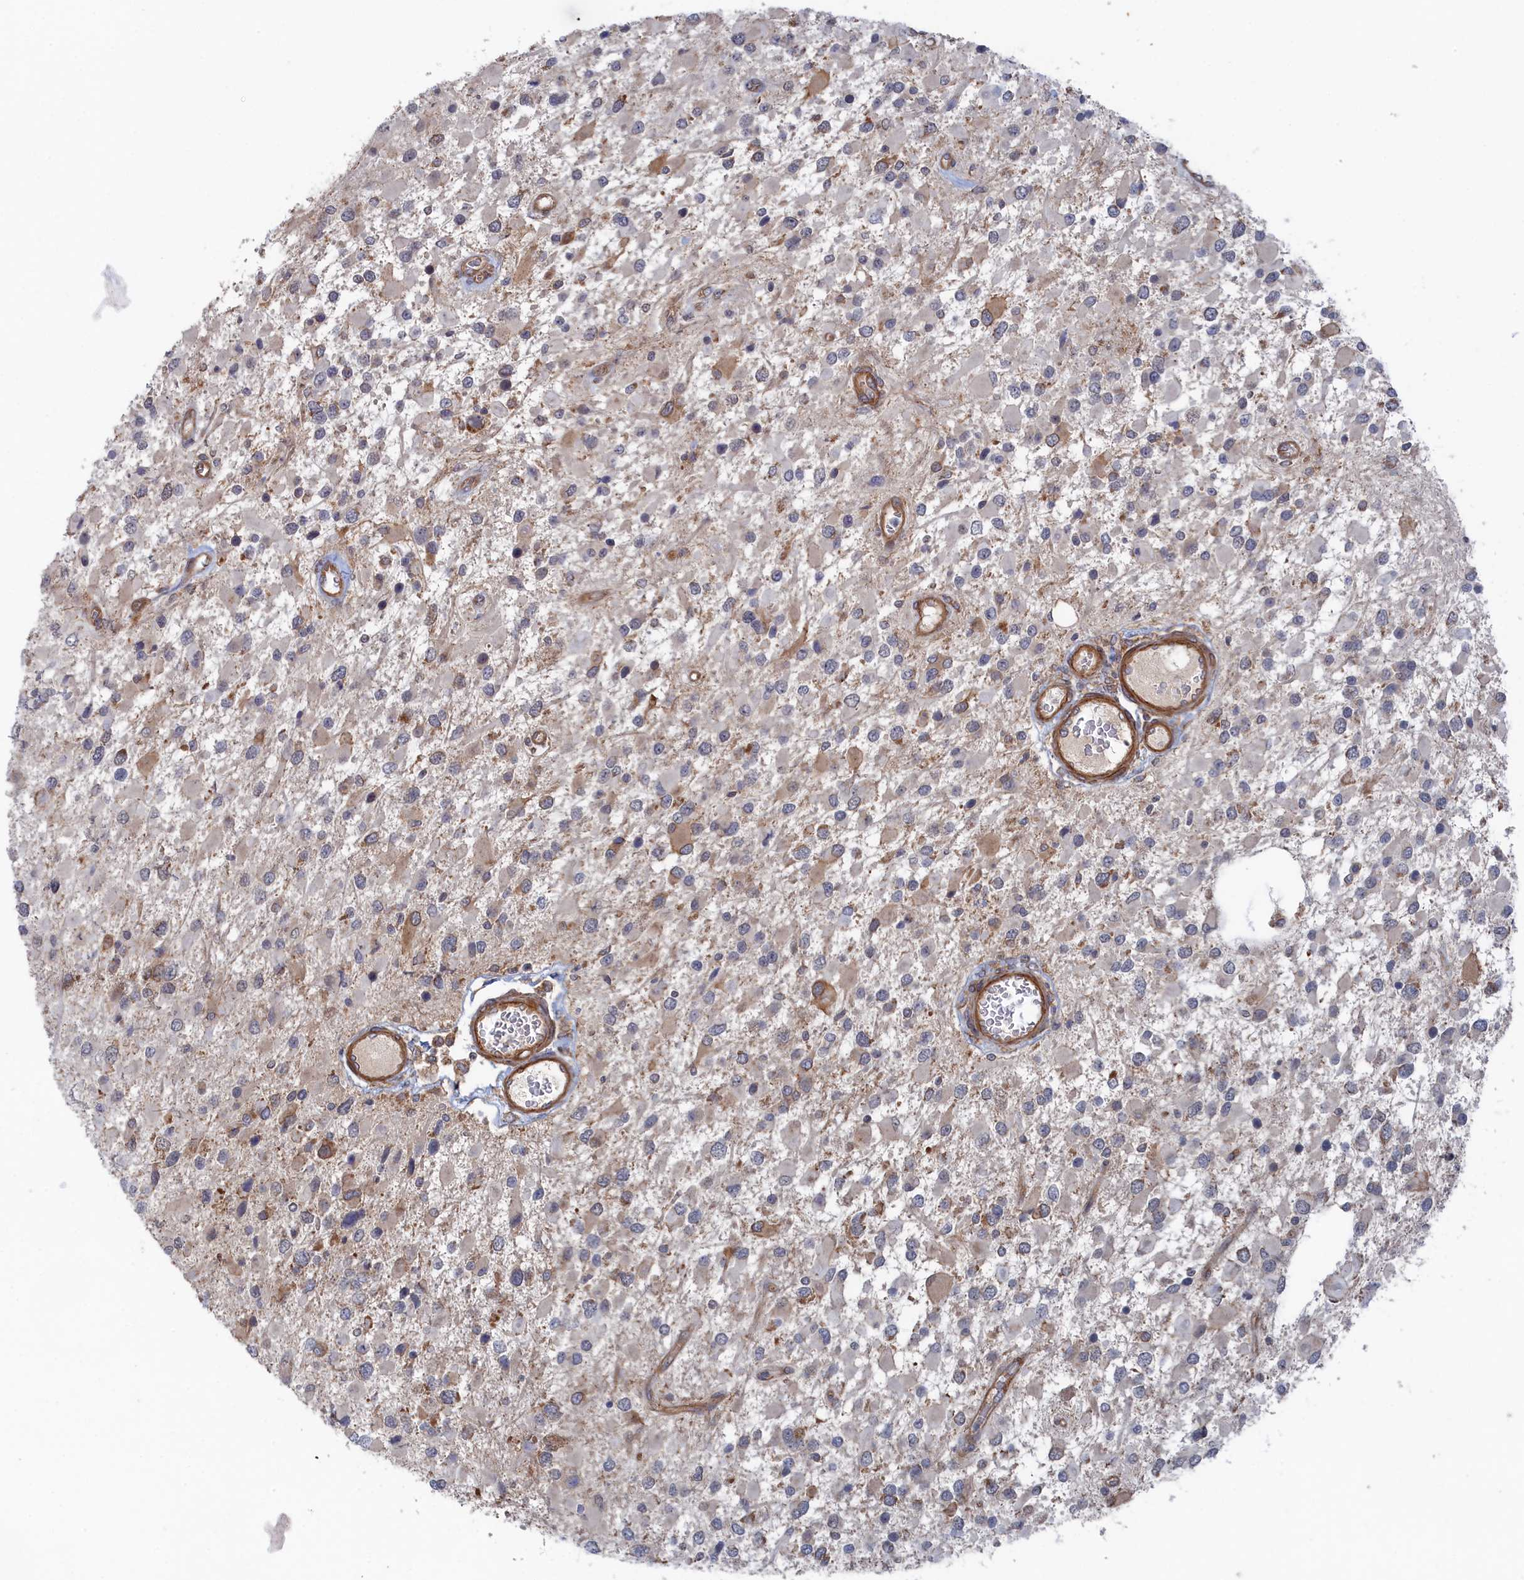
{"staining": {"intensity": "moderate", "quantity": "<25%", "location": "cytoplasmic/membranous"}, "tissue": "glioma", "cell_type": "Tumor cells", "image_type": "cancer", "snomed": [{"axis": "morphology", "description": "Glioma, malignant, High grade"}, {"axis": "topography", "description": "Brain"}], "caption": "DAB immunohistochemical staining of glioma exhibits moderate cytoplasmic/membranous protein positivity in about <25% of tumor cells. (Brightfield microscopy of DAB IHC at high magnification).", "gene": "FILIP1L", "patient": {"sex": "male", "age": 53}}